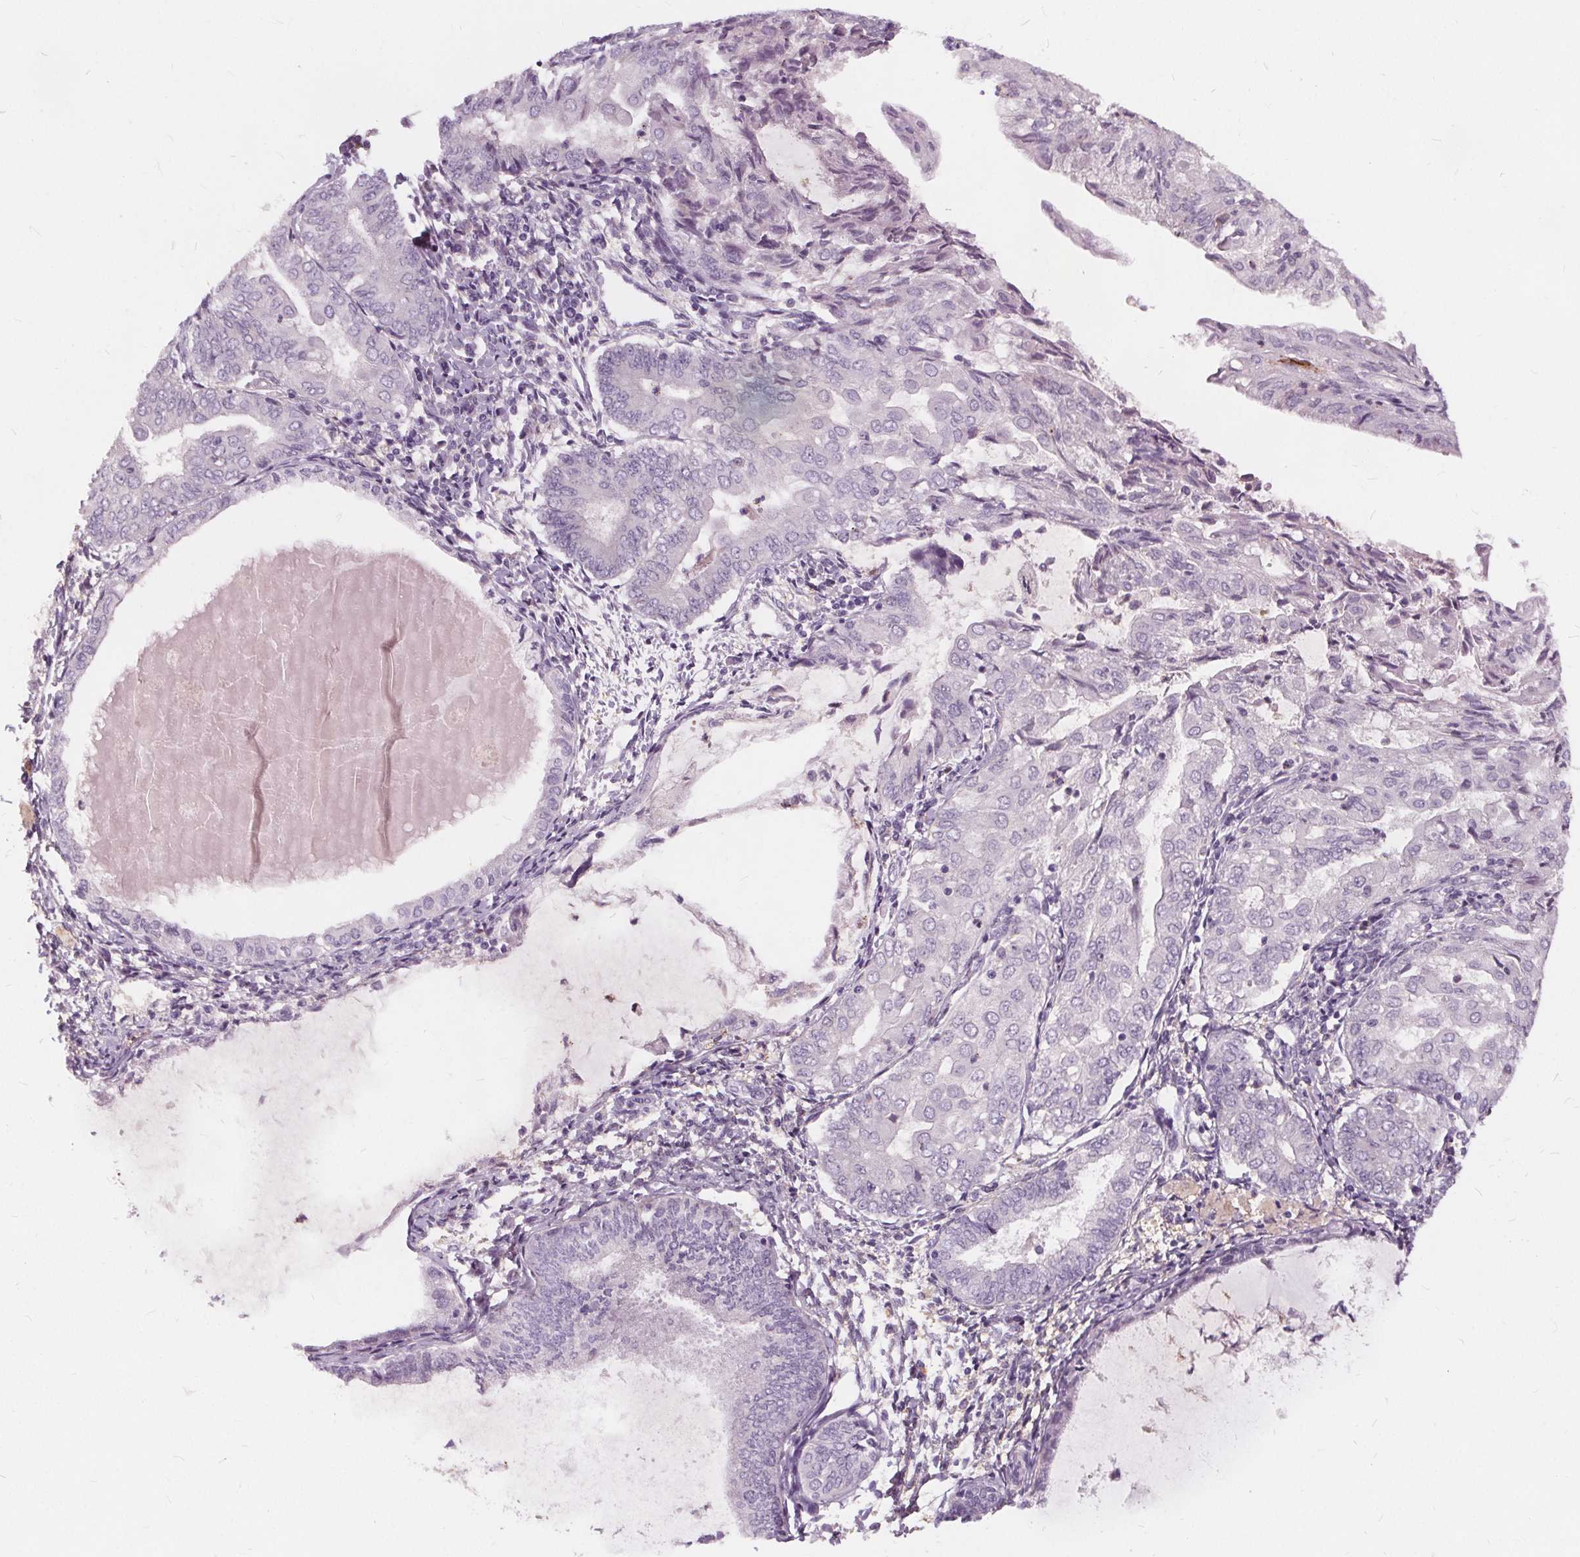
{"staining": {"intensity": "negative", "quantity": "none", "location": "none"}, "tissue": "endometrial cancer", "cell_type": "Tumor cells", "image_type": "cancer", "snomed": [{"axis": "morphology", "description": "Adenocarcinoma, NOS"}, {"axis": "topography", "description": "Endometrium"}], "caption": "Photomicrograph shows no significant protein expression in tumor cells of endometrial cancer. Nuclei are stained in blue.", "gene": "HAAO", "patient": {"sex": "female", "age": 68}}